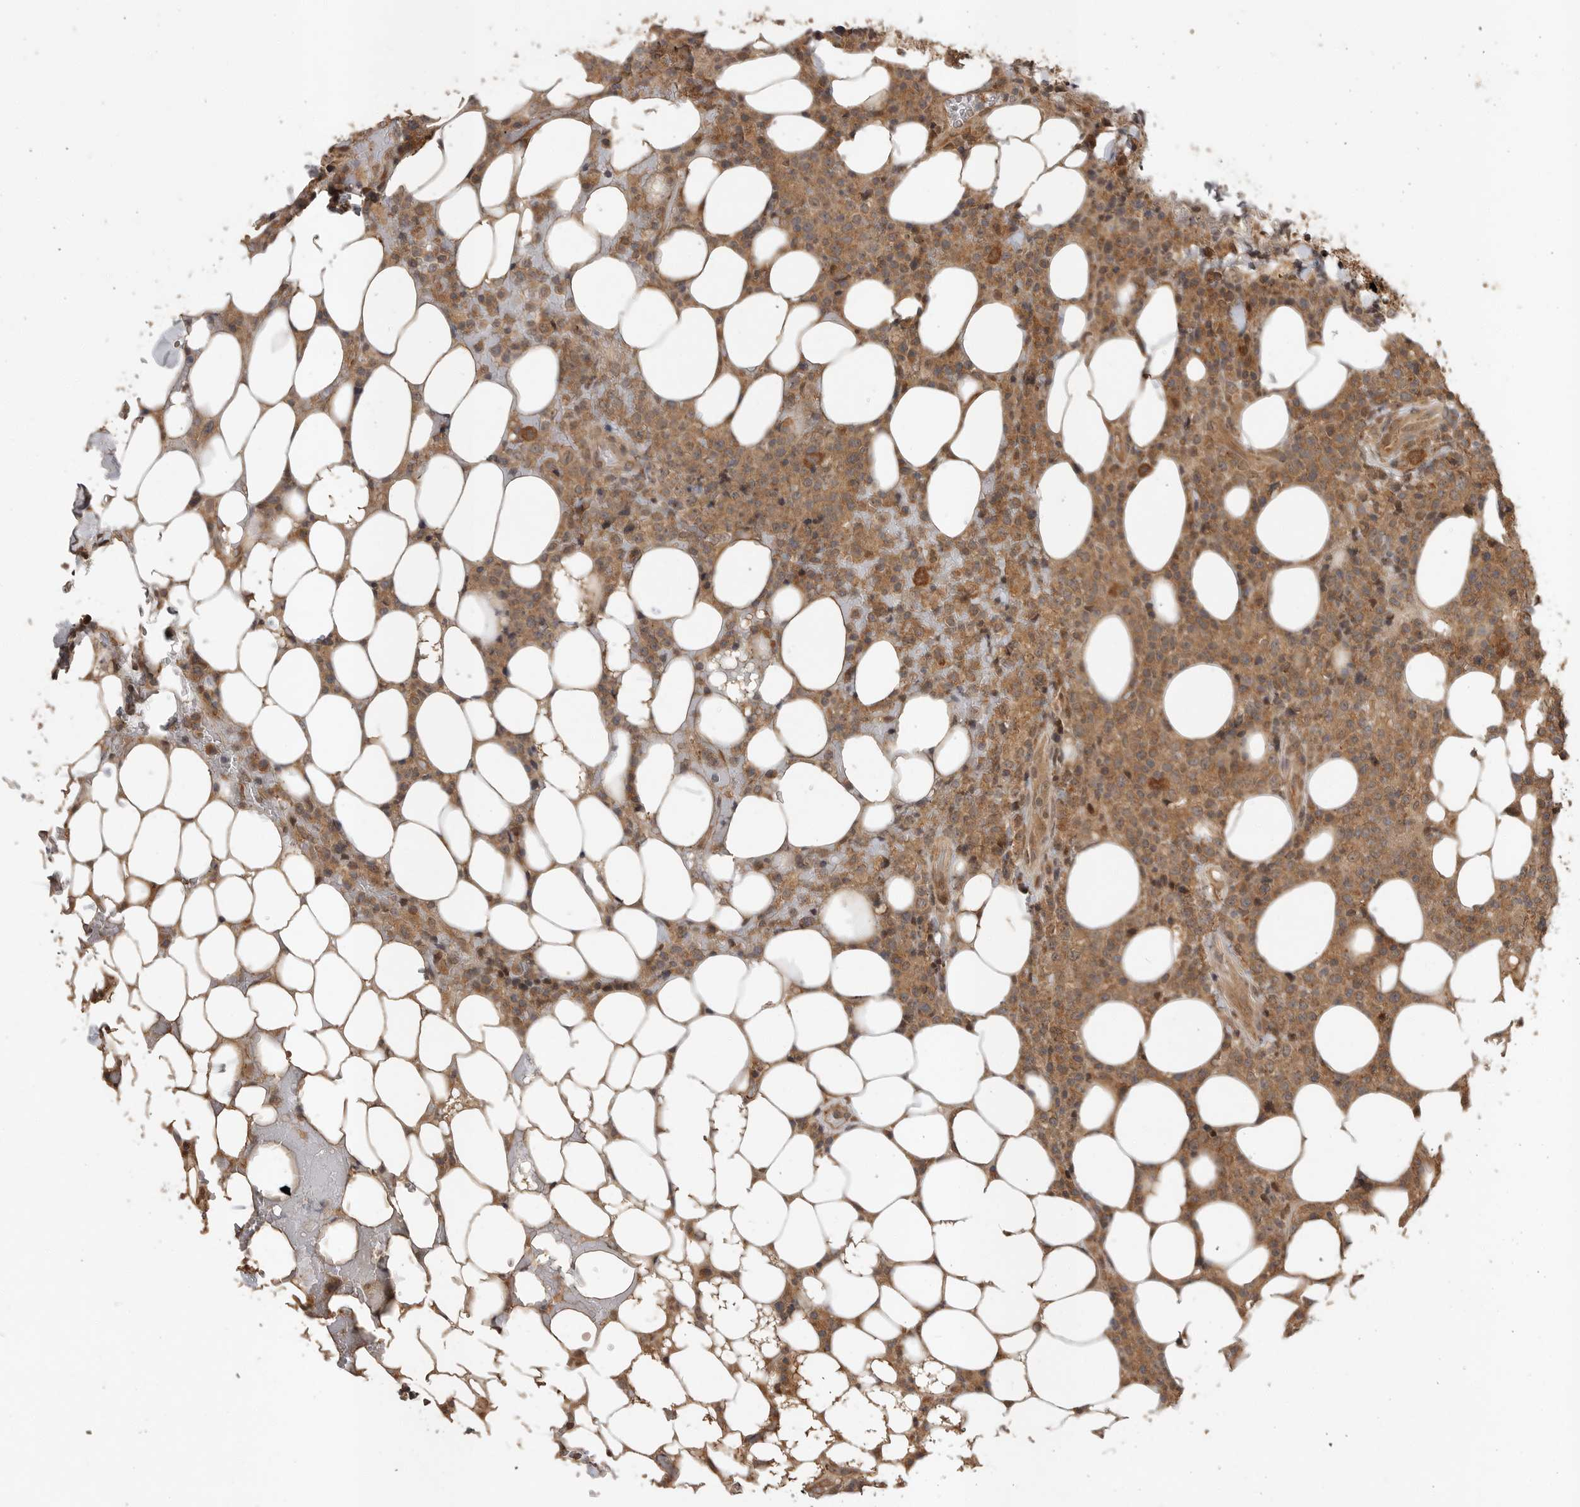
{"staining": {"intensity": "moderate", "quantity": ">75%", "location": "cytoplasmic/membranous"}, "tissue": "lymphoma", "cell_type": "Tumor cells", "image_type": "cancer", "snomed": [{"axis": "morphology", "description": "Malignant lymphoma, non-Hodgkin's type, High grade"}, {"axis": "topography", "description": "Lymph node"}], "caption": "Brown immunohistochemical staining in human lymphoma reveals moderate cytoplasmic/membranous staining in about >75% of tumor cells.", "gene": "OSBPL9", "patient": {"sex": "male", "age": 13}}